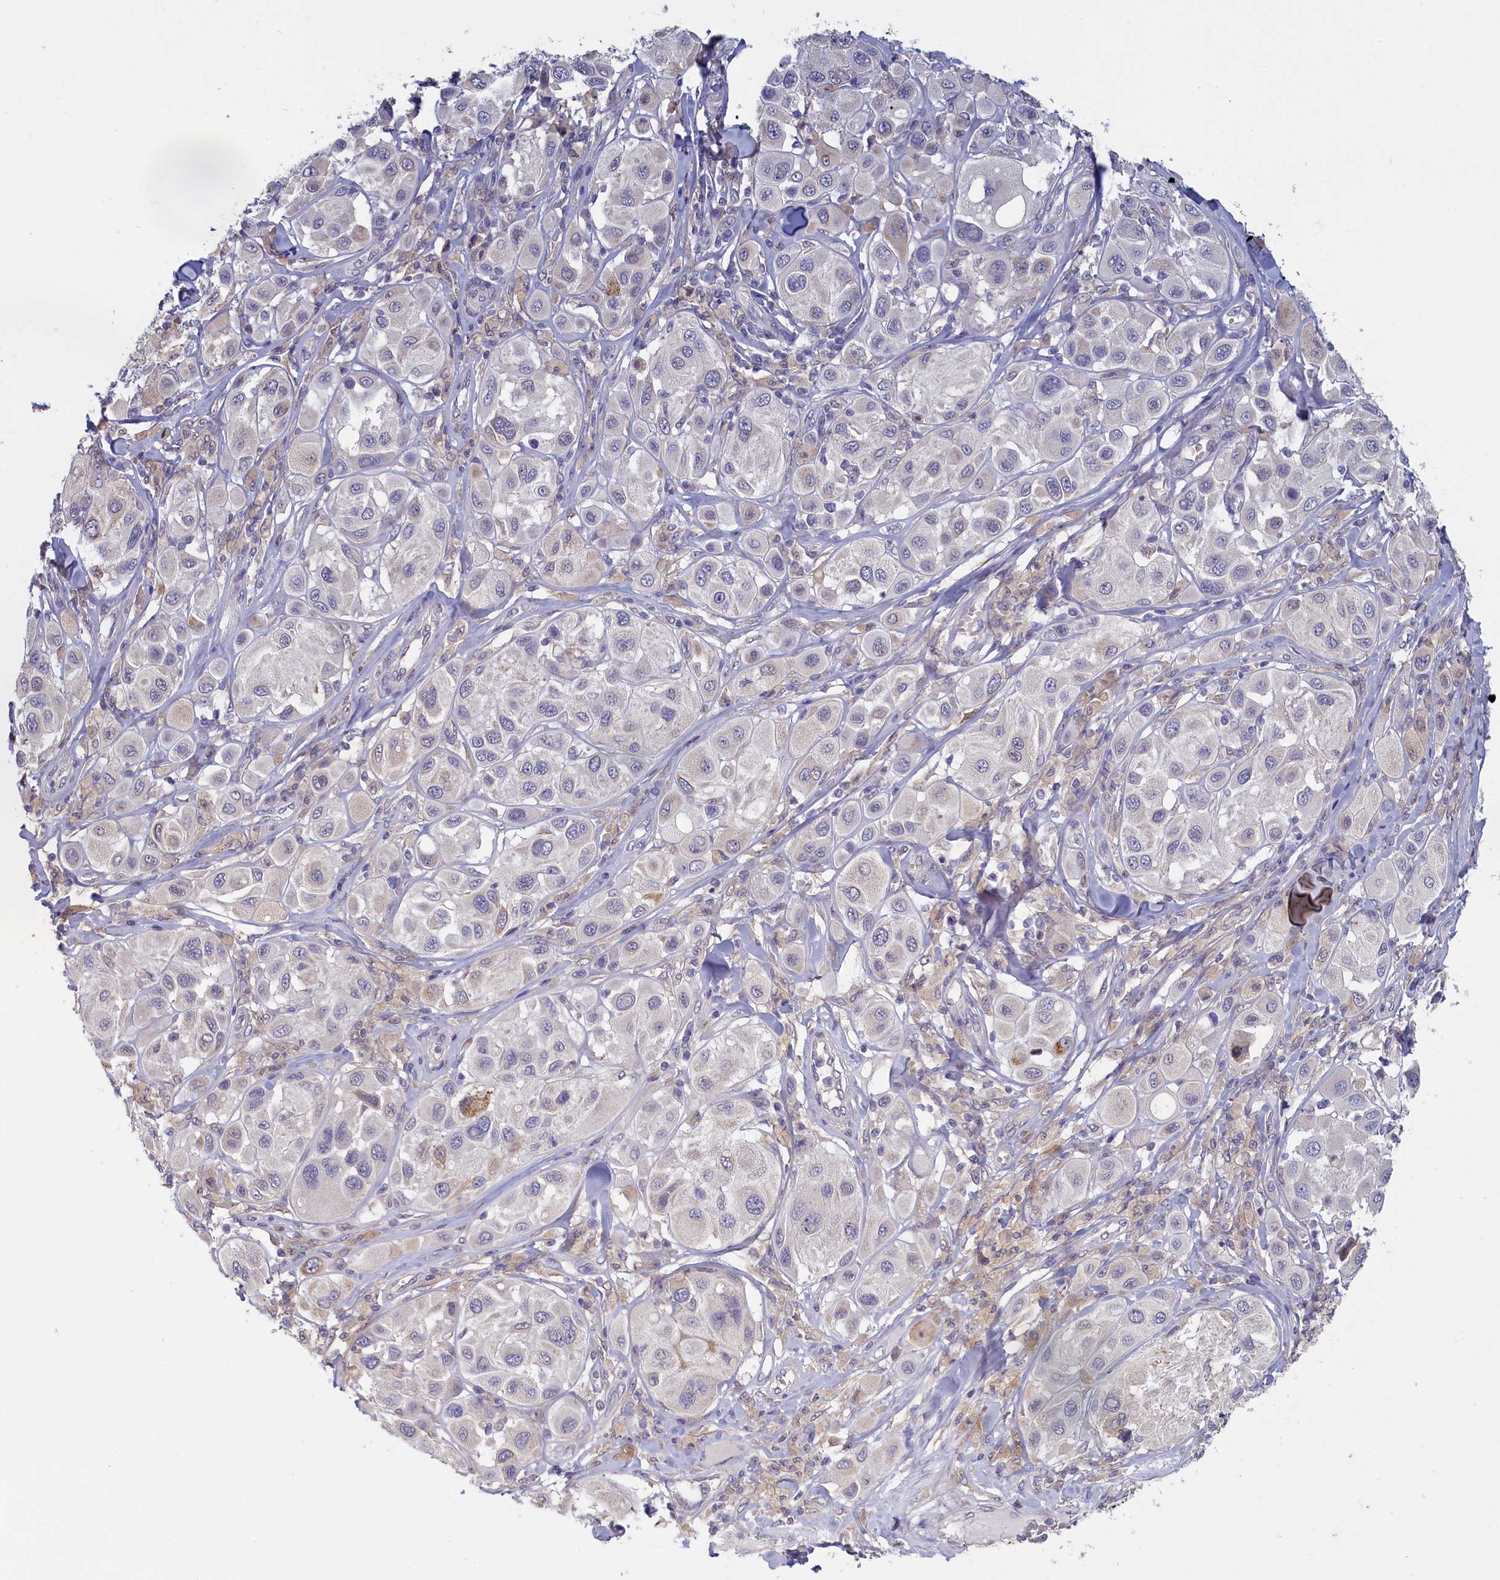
{"staining": {"intensity": "negative", "quantity": "none", "location": "none"}, "tissue": "melanoma", "cell_type": "Tumor cells", "image_type": "cancer", "snomed": [{"axis": "morphology", "description": "Malignant melanoma, Metastatic site"}, {"axis": "topography", "description": "Skin"}], "caption": "DAB (3,3'-diaminobenzidine) immunohistochemical staining of melanoma demonstrates no significant expression in tumor cells.", "gene": "UCHL3", "patient": {"sex": "male", "age": 41}}